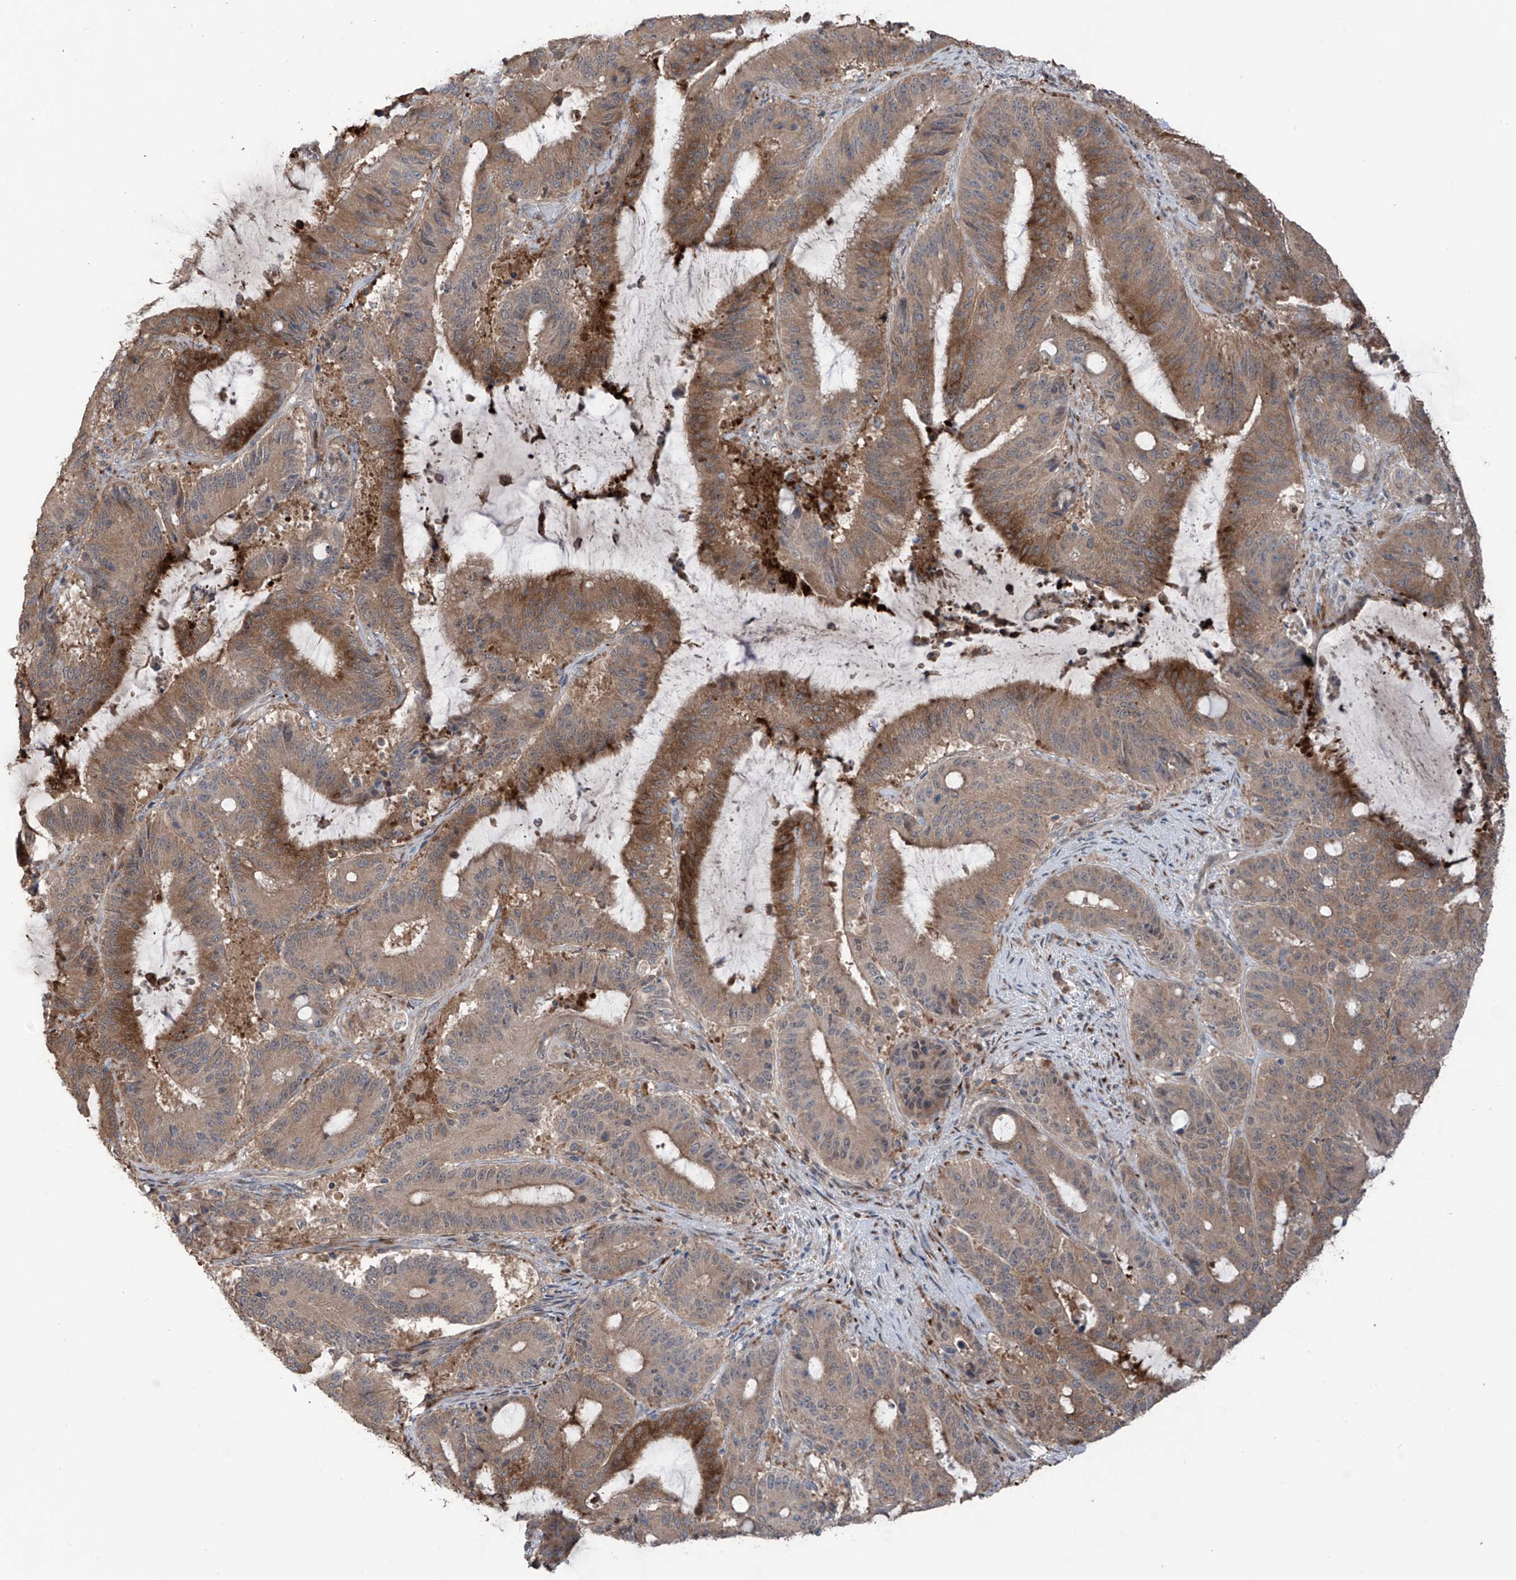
{"staining": {"intensity": "strong", "quantity": "25%-75%", "location": "cytoplasmic/membranous"}, "tissue": "liver cancer", "cell_type": "Tumor cells", "image_type": "cancer", "snomed": [{"axis": "morphology", "description": "Normal tissue, NOS"}, {"axis": "morphology", "description": "Cholangiocarcinoma"}, {"axis": "topography", "description": "Liver"}, {"axis": "topography", "description": "Peripheral nerve tissue"}], "caption": "Immunohistochemical staining of cholangiocarcinoma (liver) displays high levels of strong cytoplasmic/membranous staining in about 25%-75% of tumor cells. (Brightfield microscopy of DAB IHC at high magnification).", "gene": "SAMD3", "patient": {"sex": "female", "age": 73}}